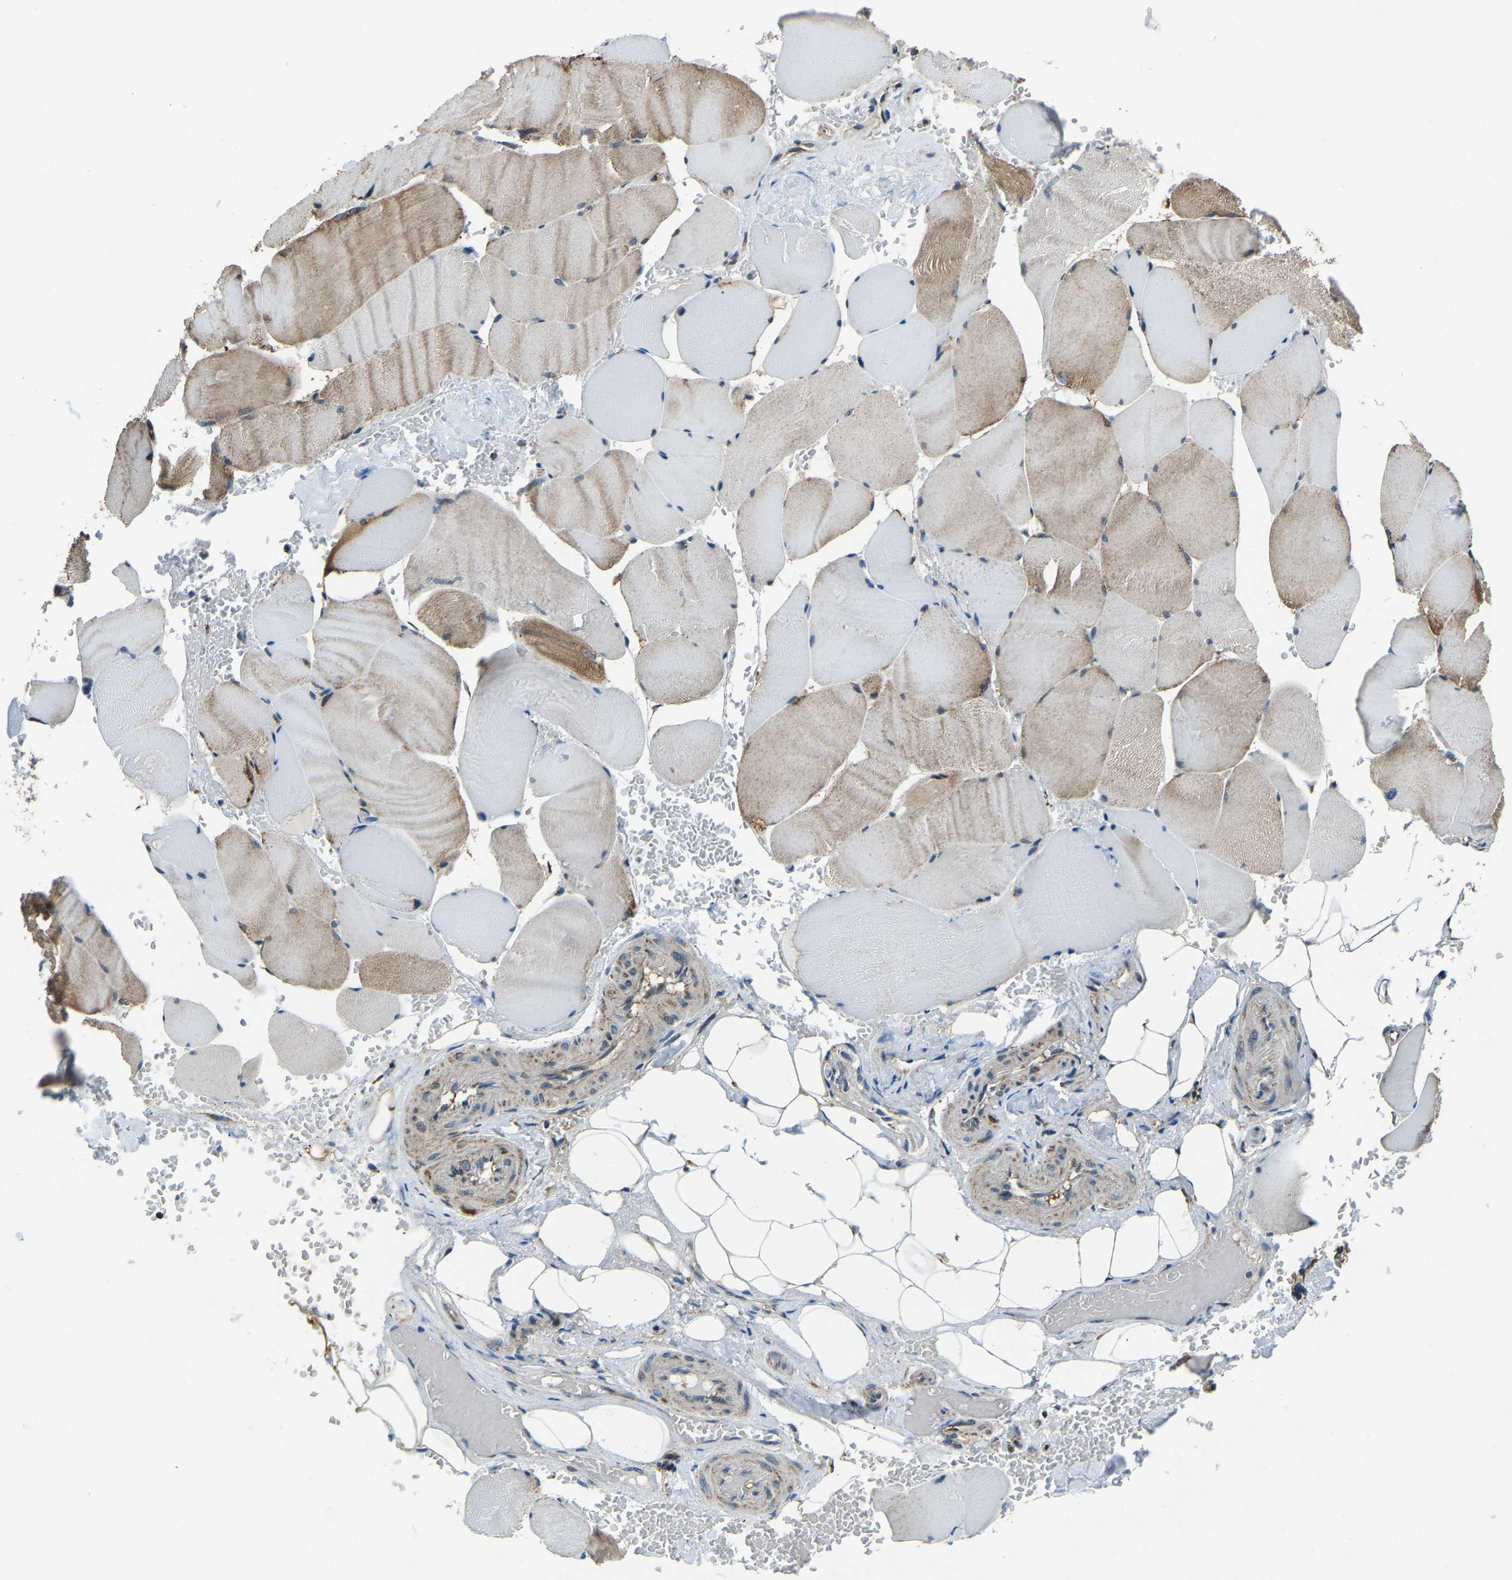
{"staining": {"intensity": "moderate", "quantity": "<25%", "location": "cytoplasmic/membranous"}, "tissue": "skeletal muscle", "cell_type": "Myocytes", "image_type": "normal", "snomed": [{"axis": "morphology", "description": "Normal tissue, NOS"}, {"axis": "topography", "description": "Skin"}, {"axis": "topography", "description": "Skeletal muscle"}], "caption": "Immunohistochemical staining of normal skeletal muscle exhibits low levels of moderate cytoplasmic/membranous expression in about <25% of myocytes. (Stains: DAB (3,3'-diaminobenzidine) in brown, nuclei in blue, Microscopy: brightfield microscopy at high magnification).", "gene": "RBM33", "patient": {"sex": "male", "age": 83}}